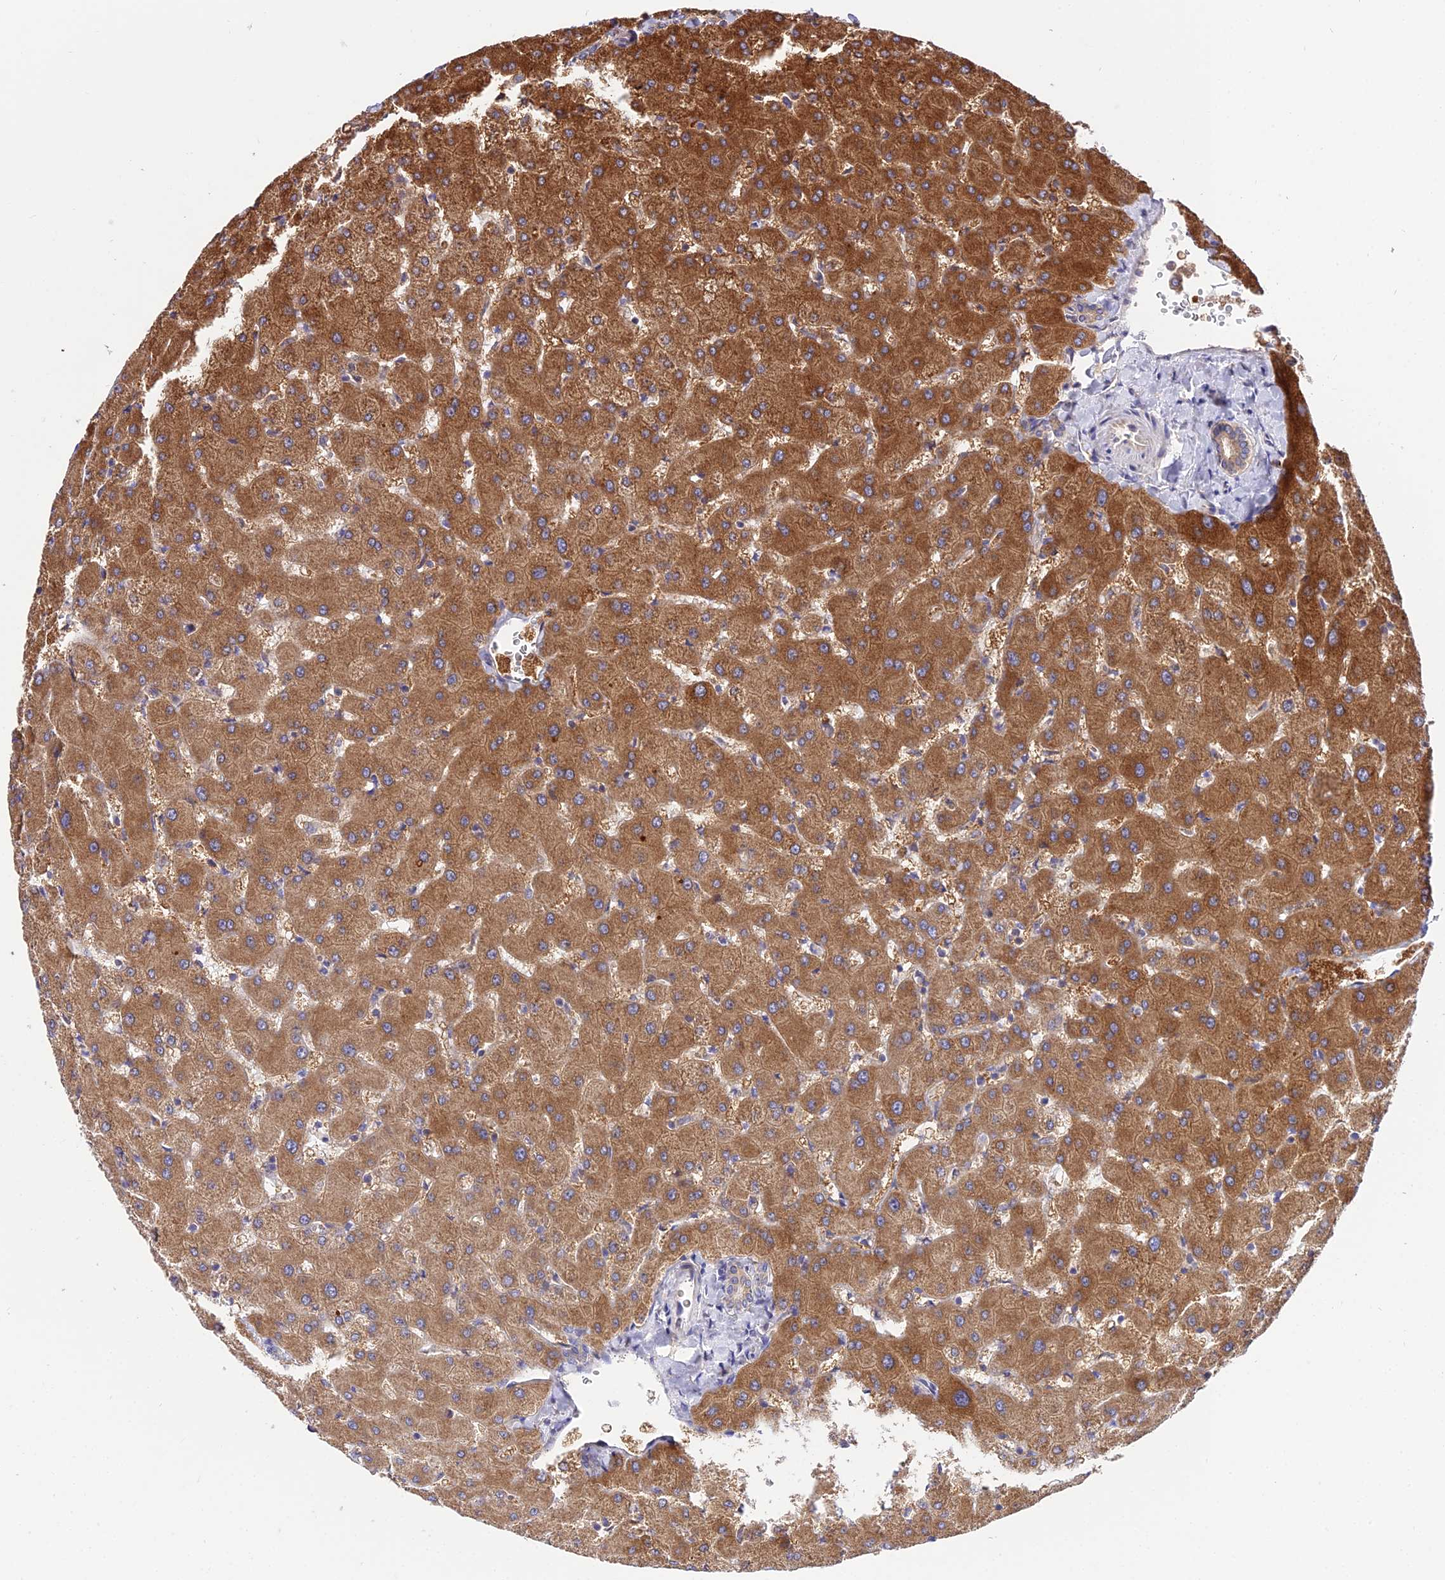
{"staining": {"intensity": "weak", "quantity": "<25%", "location": "cytoplasmic/membranous"}, "tissue": "liver", "cell_type": "Cholangiocytes", "image_type": "normal", "snomed": [{"axis": "morphology", "description": "Normal tissue, NOS"}, {"axis": "topography", "description": "Liver"}], "caption": "Liver was stained to show a protein in brown. There is no significant expression in cholangiocytes. (DAB (3,3'-diaminobenzidine) immunohistochemistry (IHC) with hematoxylin counter stain).", "gene": "CDC37L1", "patient": {"sex": "female", "age": 63}}